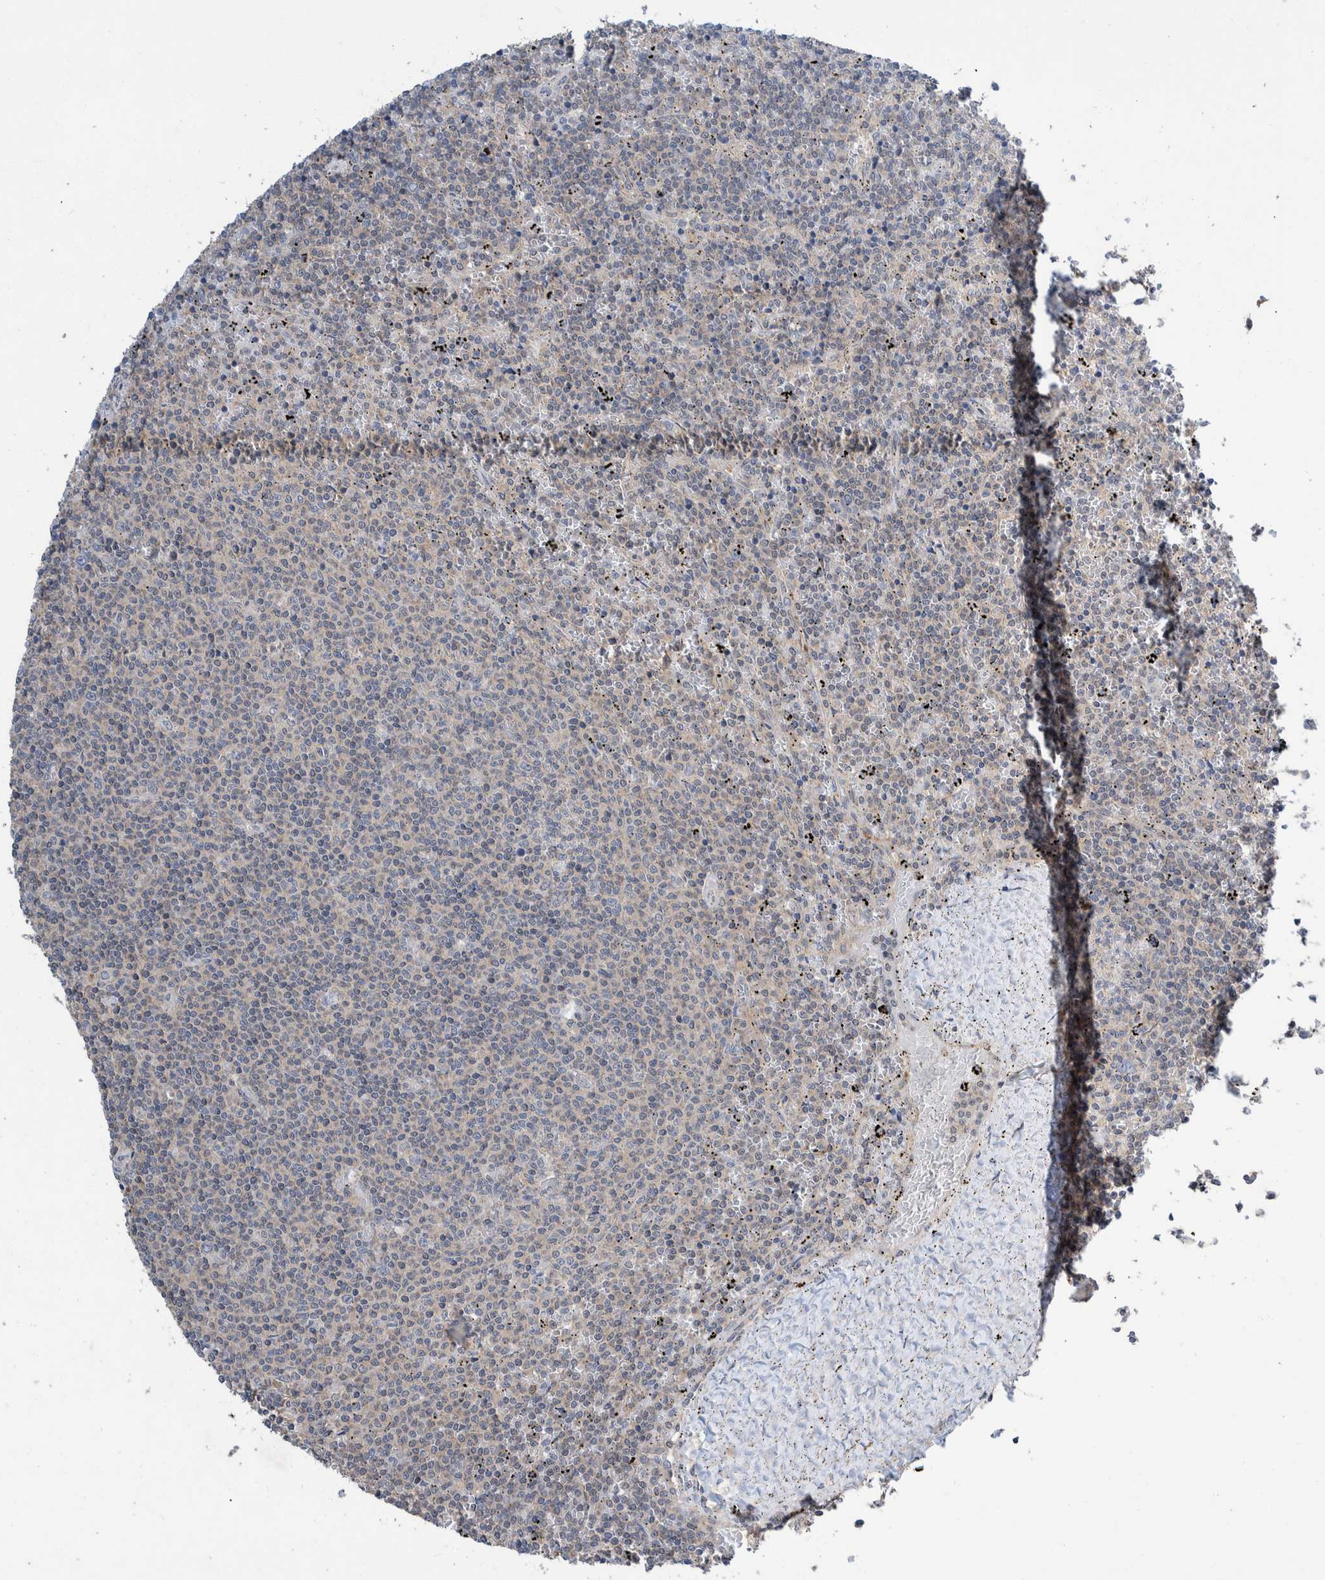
{"staining": {"intensity": "negative", "quantity": "none", "location": "none"}, "tissue": "lymphoma", "cell_type": "Tumor cells", "image_type": "cancer", "snomed": [{"axis": "morphology", "description": "Malignant lymphoma, non-Hodgkin's type, Low grade"}, {"axis": "topography", "description": "Spleen"}], "caption": "IHC of malignant lymphoma, non-Hodgkin's type (low-grade) reveals no positivity in tumor cells.", "gene": "PLPBP", "patient": {"sex": "female", "age": 50}}